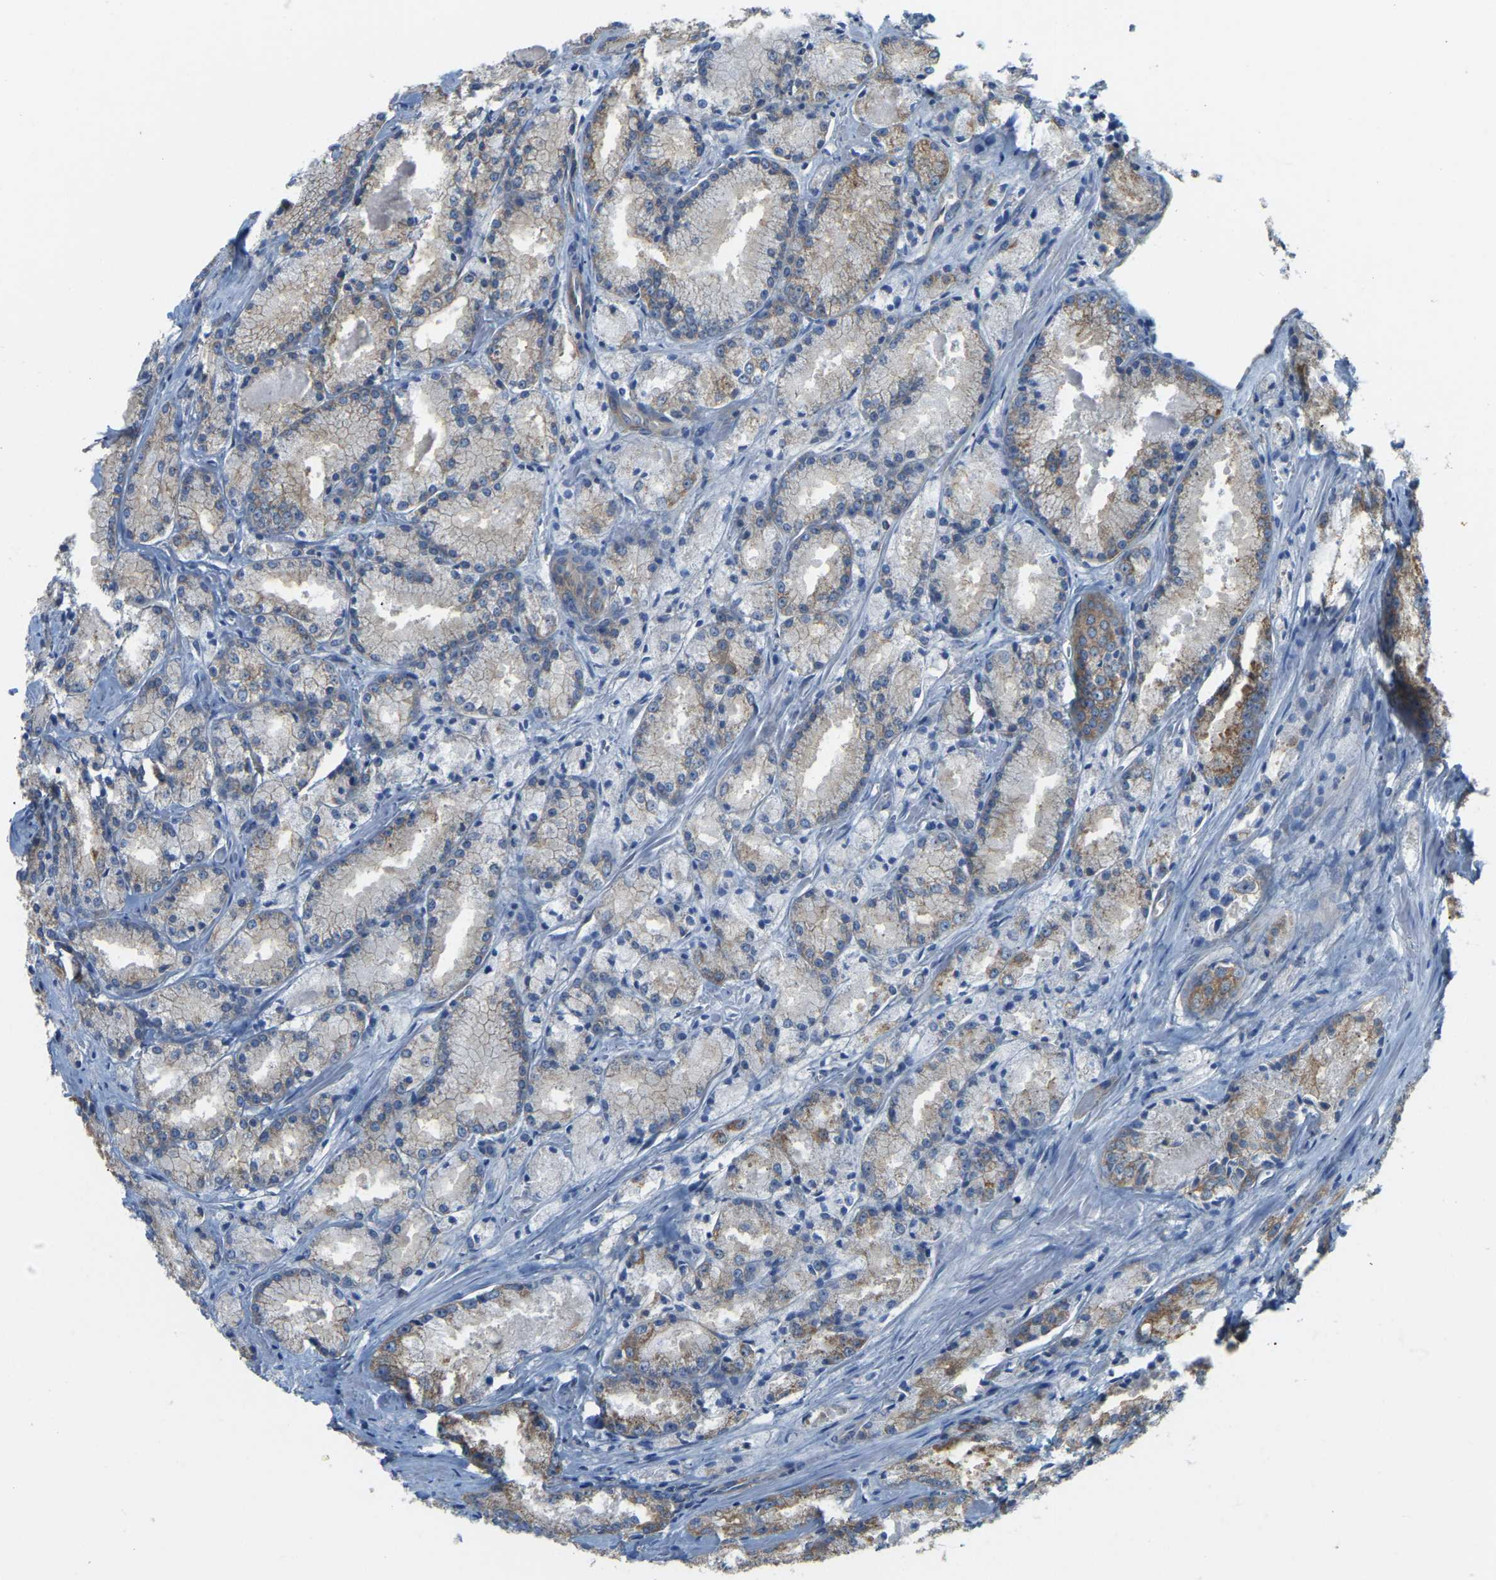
{"staining": {"intensity": "moderate", "quantity": "<25%", "location": "cytoplasmic/membranous"}, "tissue": "prostate cancer", "cell_type": "Tumor cells", "image_type": "cancer", "snomed": [{"axis": "morphology", "description": "Adenocarcinoma, Low grade"}, {"axis": "topography", "description": "Prostate"}], "caption": "There is low levels of moderate cytoplasmic/membranous expression in tumor cells of low-grade adenocarcinoma (prostate), as demonstrated by immunohistochemical staining (brown color).", "gene": "AHNAK", "patient": {"sex": "male", "age": 64}}